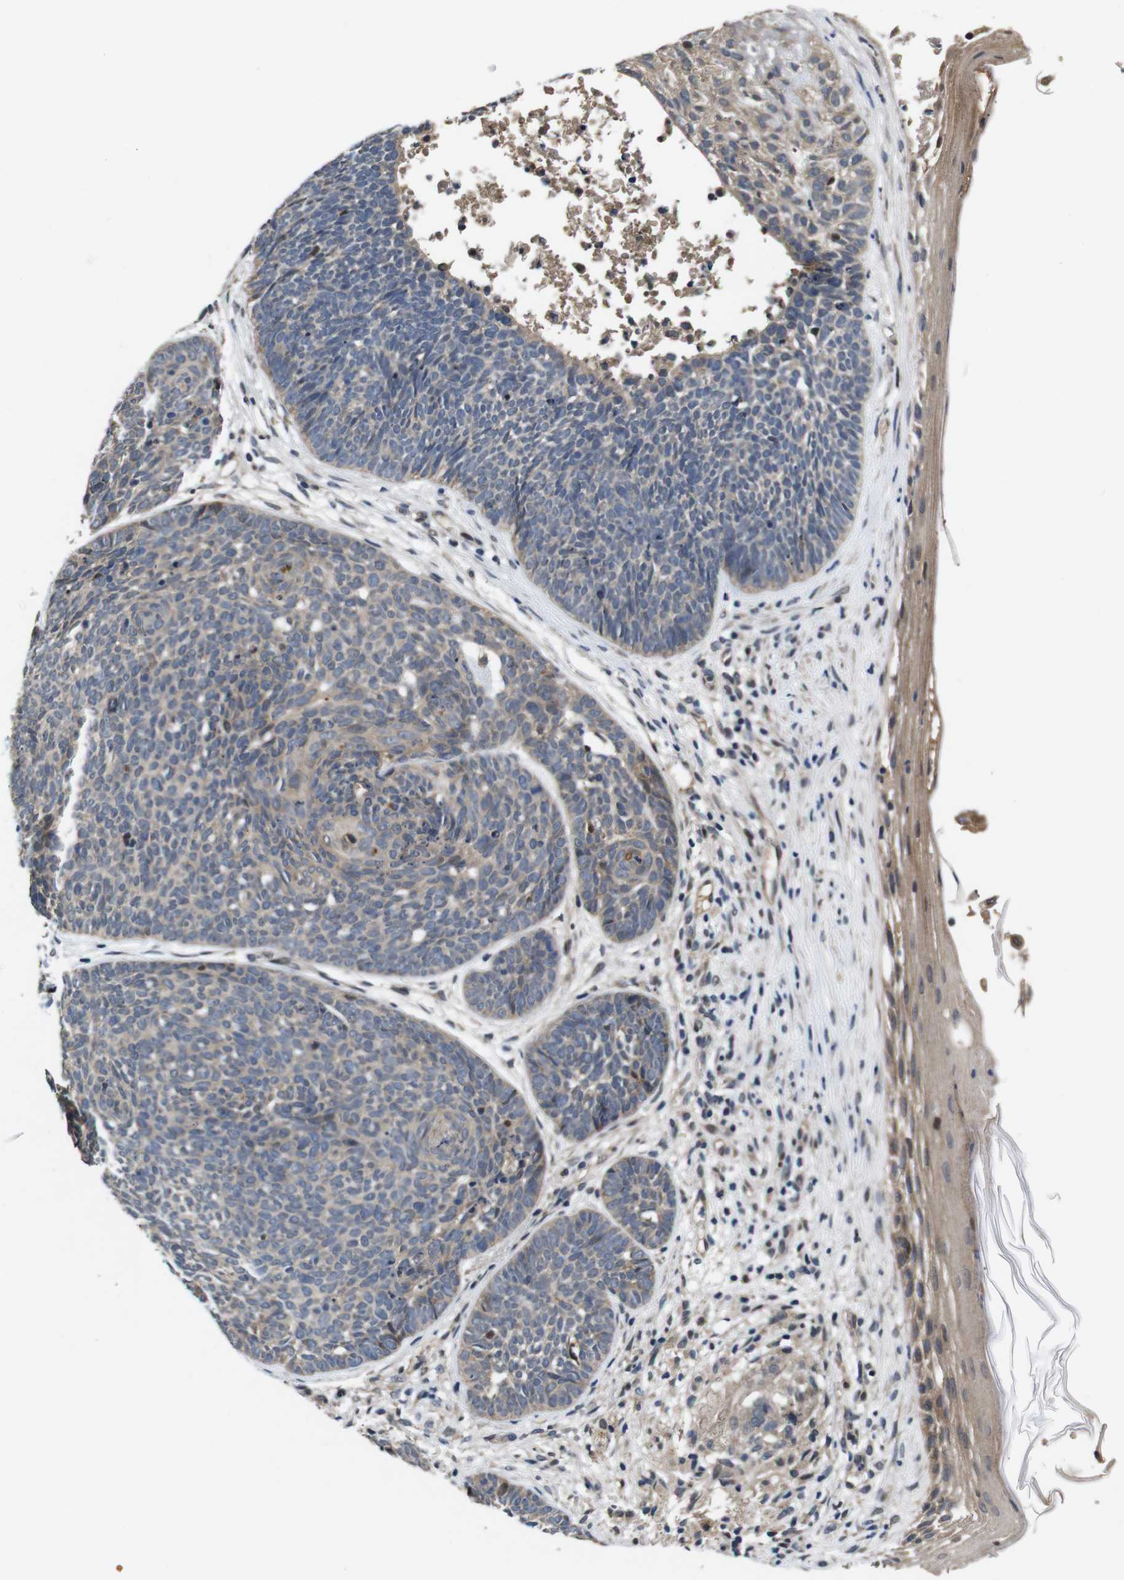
{"staining": {"intensity": "weak", "quantity": "25%-75%", "location": "cytoplasmic/membranous"}, "tissue": "skin cancer", "cell_type": "Tumor cells", "image_type": "cancer", "snomed": [{"axis": "morphology", "description": "Basal cell carcinoma"}, {"axis": "topography", "description": "Skin"}], "caption": "DAB (3,3'-diaminobenzidine) immunohistochemical staining of human basal cell carcinoma (skin) reveals weak cytoplasmic/membranous protein staining in about 25%-75% of tumor cells. (brown staining indicates protein expression, while blue staining denotes nuclei).", "gene": "ZBTB46", "patient": {"sex": "female", "age": 70}}